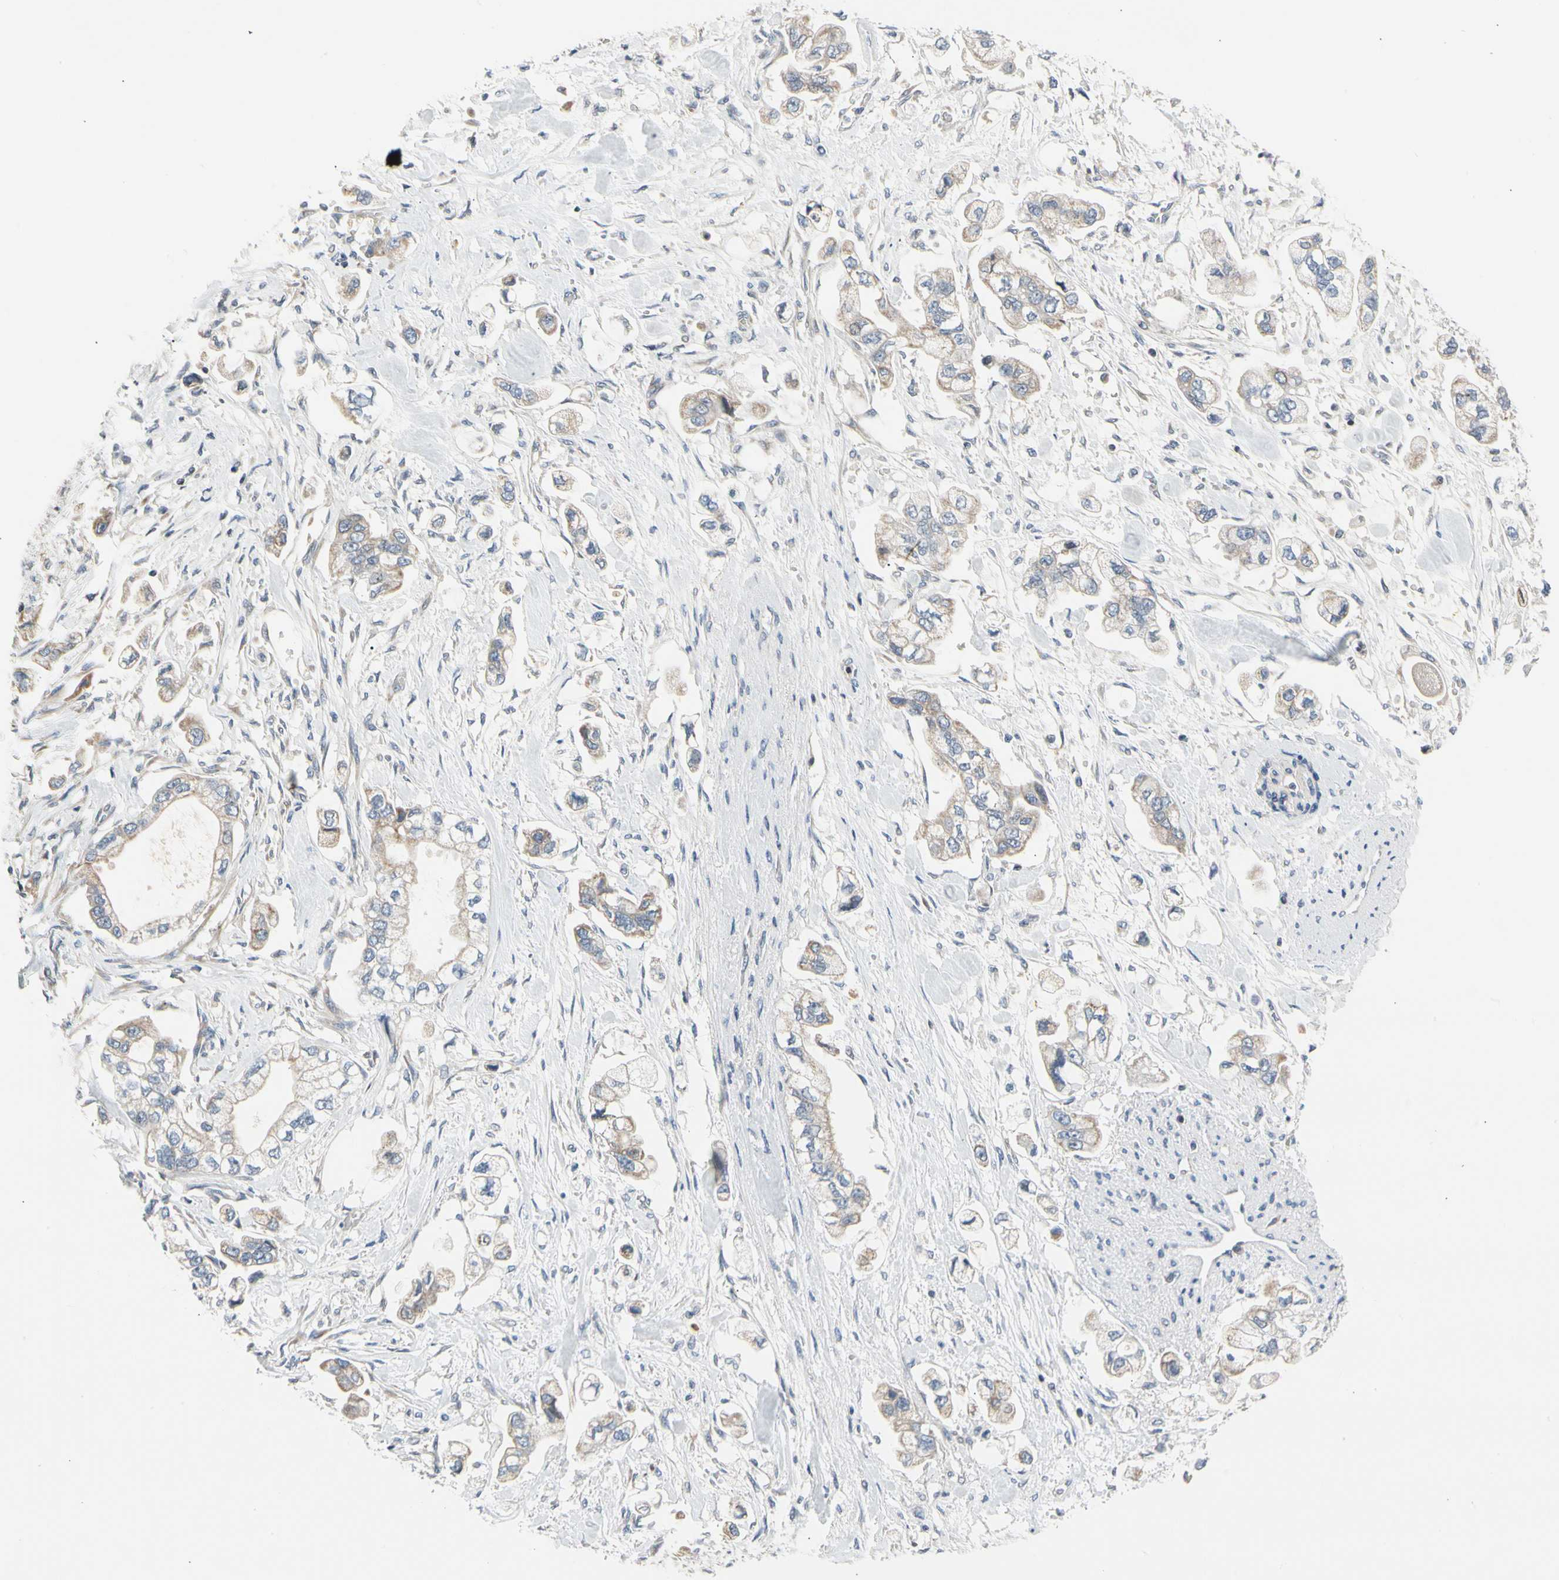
{"staining": {"intensity": "moderate", "quantity": "25%-75%", "location": "cytoplasmic/membranous"}, "tissue": "stomach cancer", "cell_type": "Tumor cells", "image_type": "cancer", "snomed": [{"axis": "morphology", "description": "Adenocarcinoma, NOS"}, {"axis": "topography", "description": "Stomach"}], "caption": "Protein staining reveals moderate cytoplasmic/membranous expression in about 25%-75% of tumor cells in adenocarcinoma (stomach).", "gene": "SOX30", "patient": {"sex": "male", "age": 62}}